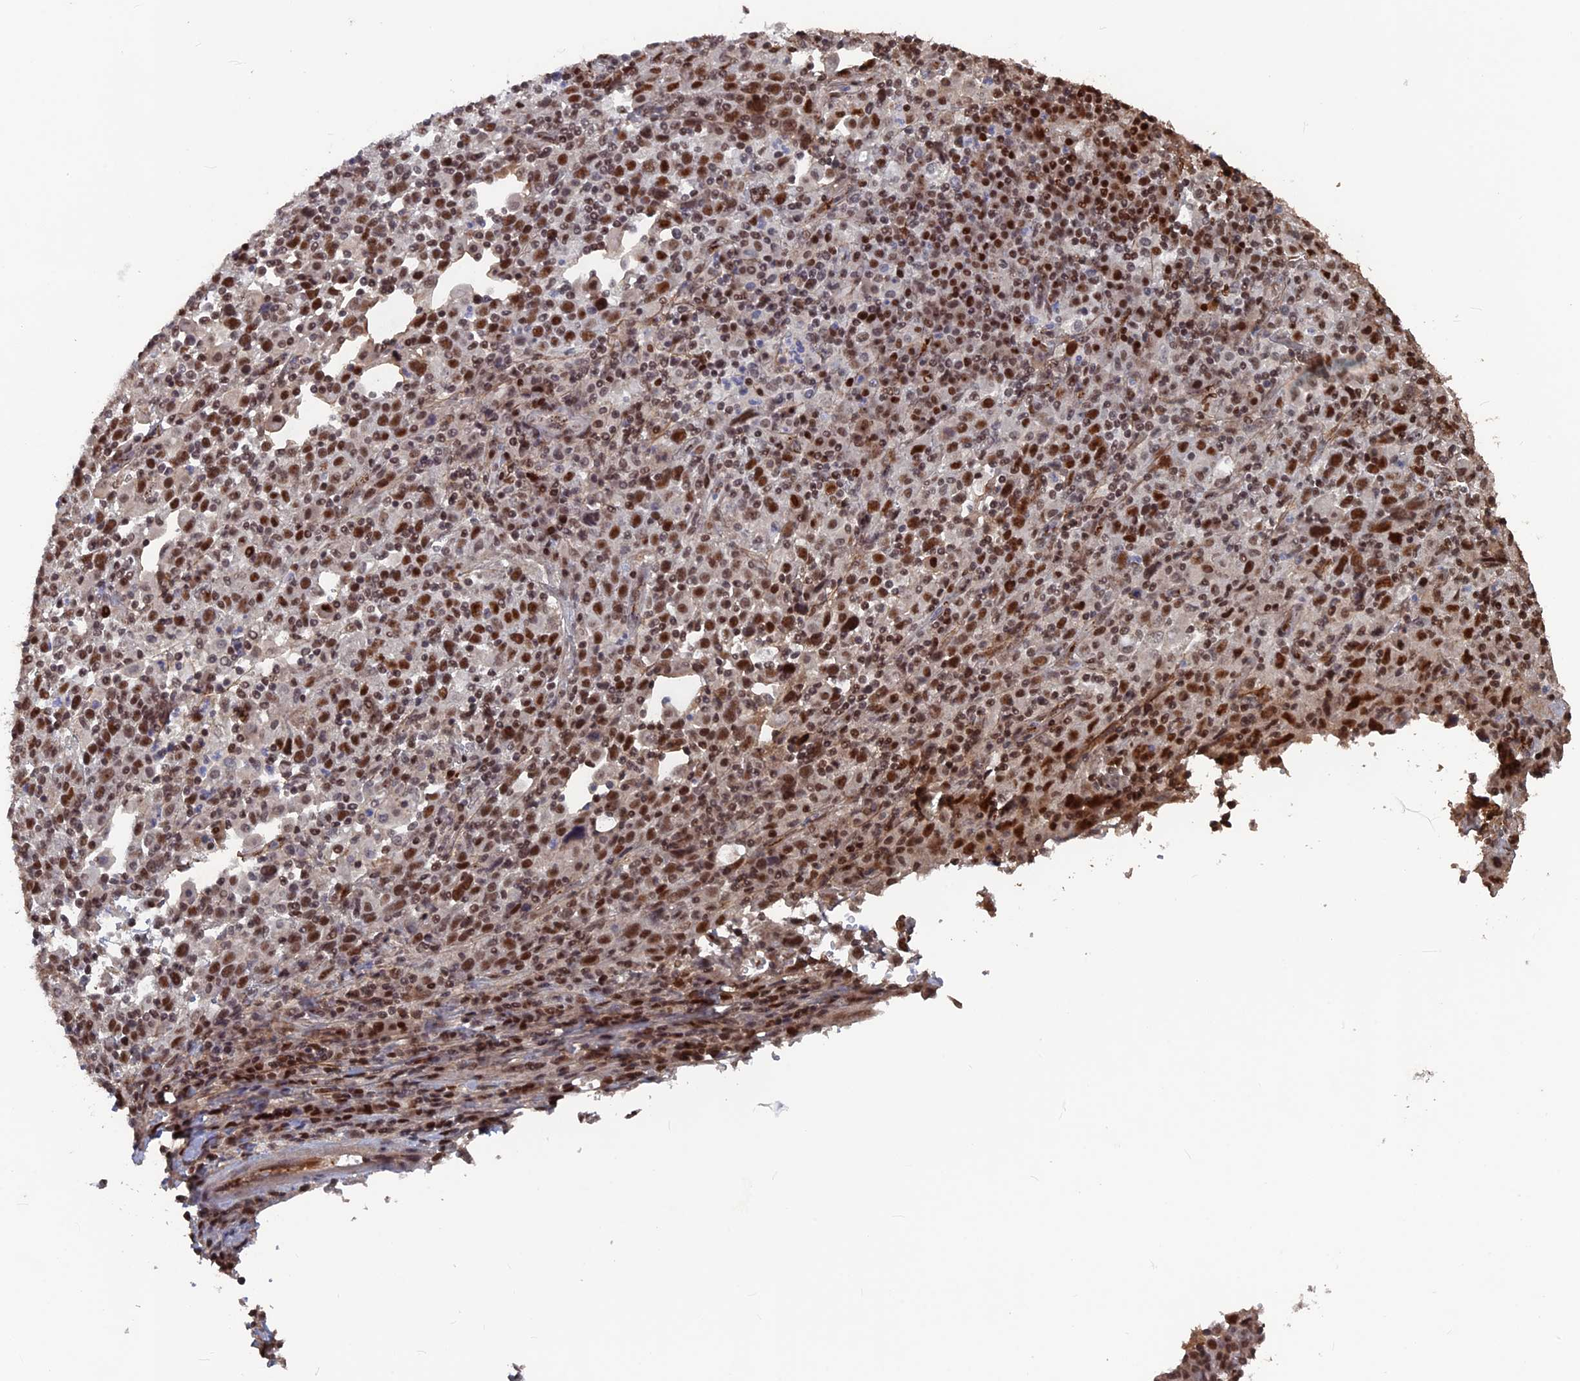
{"staining": {"intensity": "strong", "quantity": ">75%", "location": "nuclear"}, "tissue": "cervical cancer", "cell_type": "Tumor cells", "image_type": "cancer", "snomed": [{"axis": "morphology", "description": "Squamous cell carcinoma, NOS"}, {"axis": "topography", "description": "Cervix"}], "caption": "Squamous cell carcinoma (cervical) stained with DAB (3,3'-diaminobenzidine) immunohistochemistry (IHC) reveals high levels of strong nuclear expression in about >75% of tumor cells.", "gene": "SH3D21", "patient": {"sex": "female", "age": 46}}